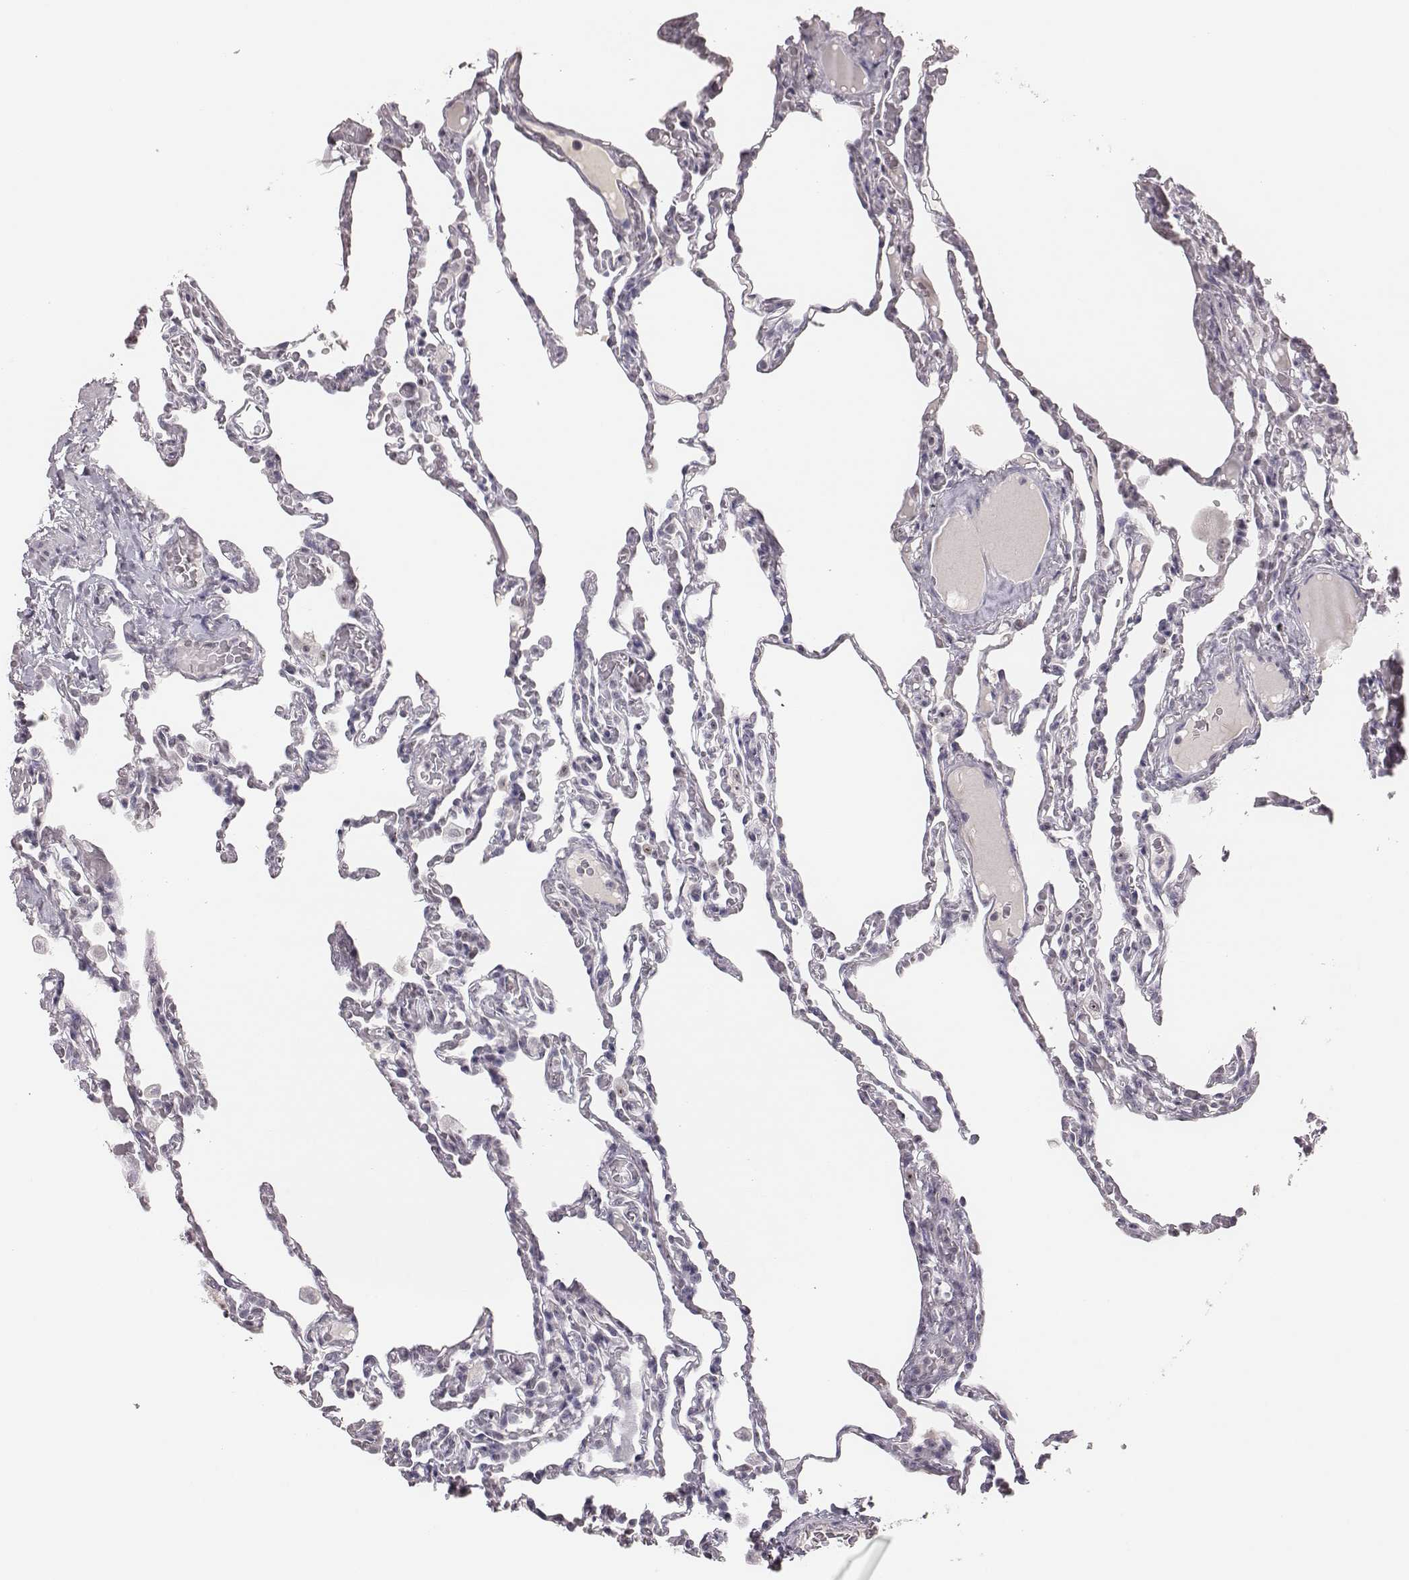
{"staining": {"intensity": "negative", "quantity": "none", "location": "none"}, "tissue": "lung", "cell_type": "Alveolar cells", "image_type": "normal", "snomed": [{"axis": "morphology", "description": "Normal tissue, NOS"}, {"axis": "topography", "description": "Lung"}], "caption": "This is a image of IHC staining of unremarkable lung, which shows no staining in alveolar cells.", "gene": "NIFK", "patient": {"sex": "female", "age": 43}}